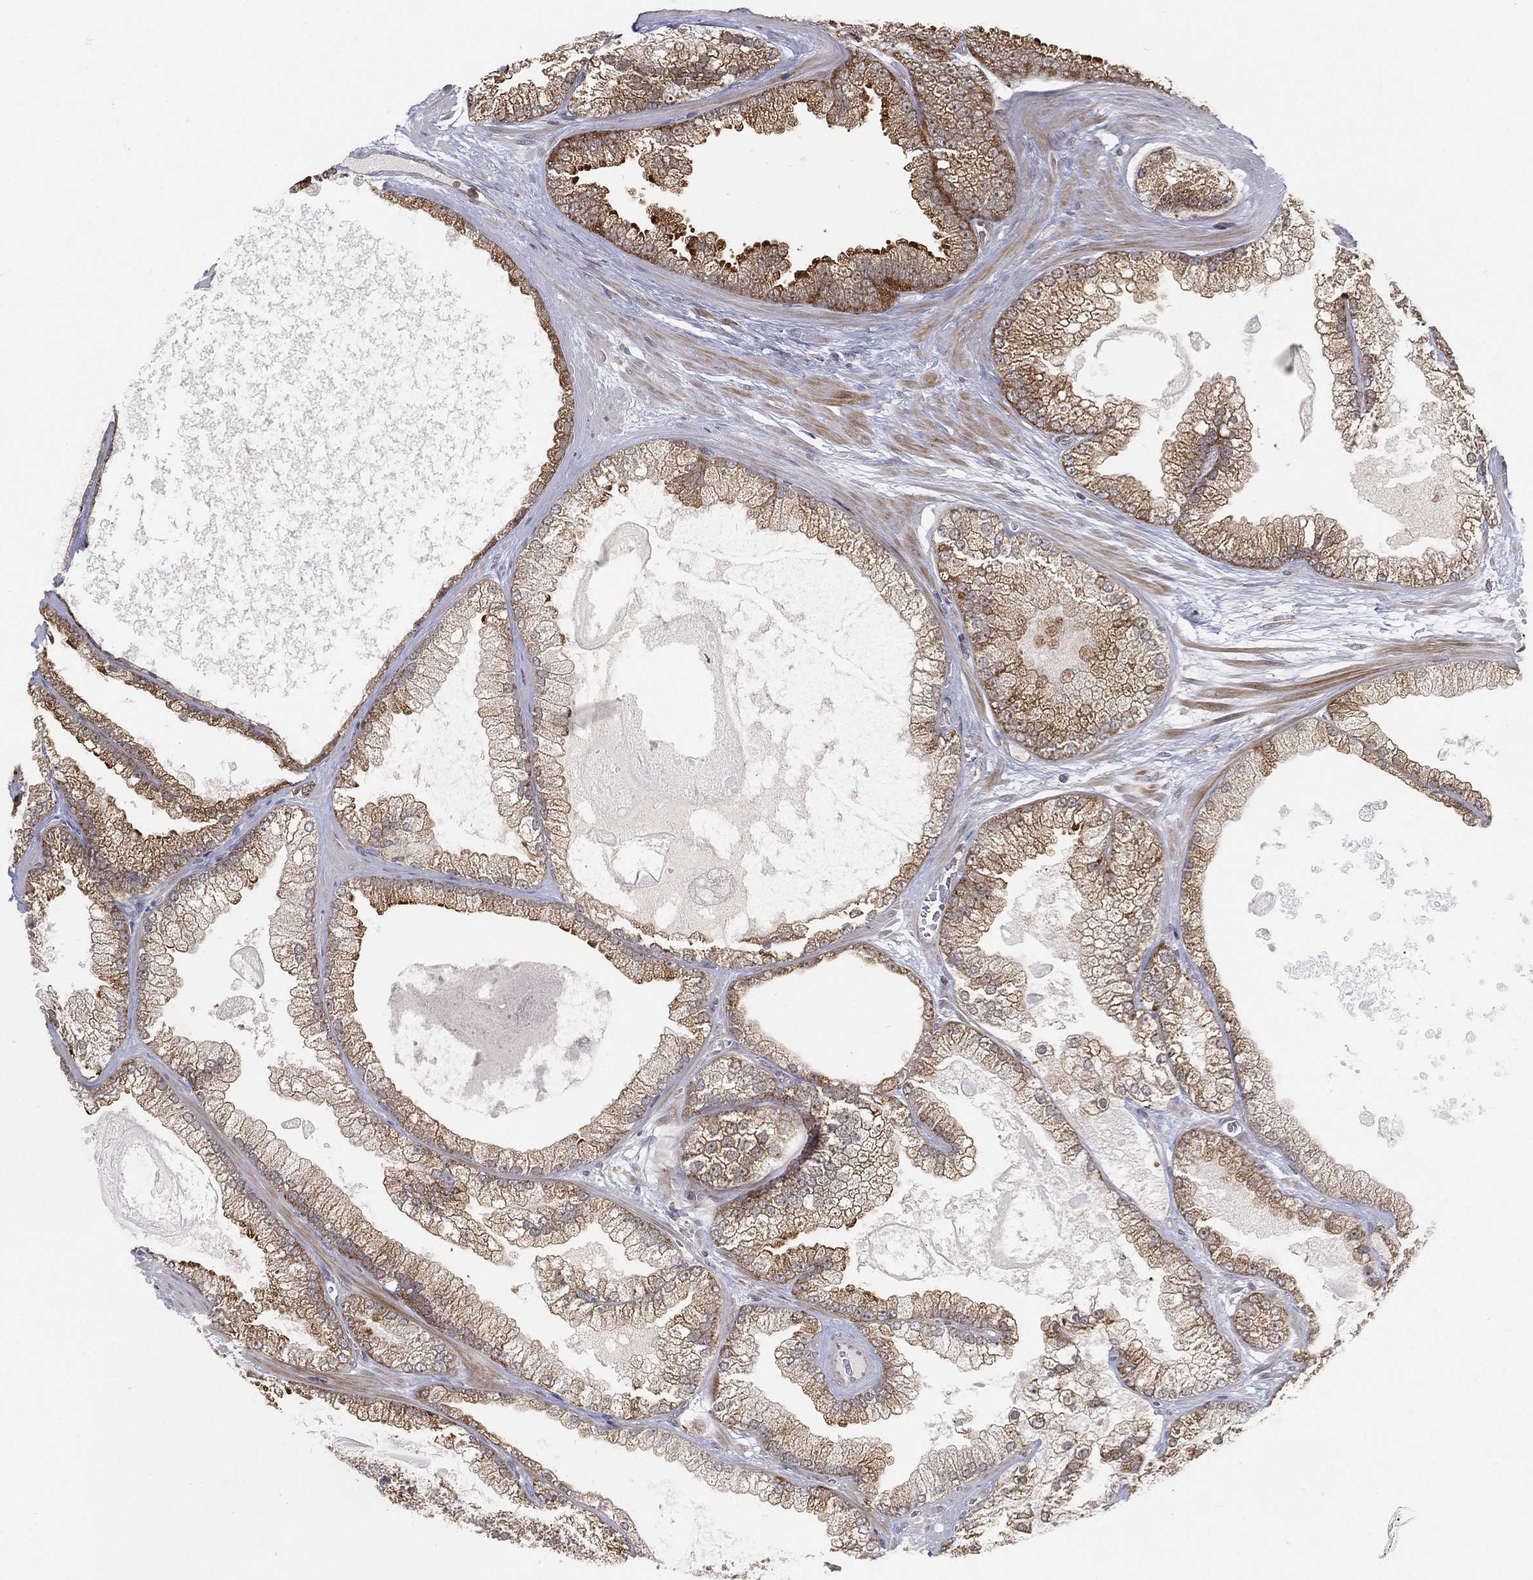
{"staining": {"intensity": "moderate", "quantity": ">75%", "location": "cytoplasmic/membranous"}, "tissue": "prostate cancer", "cell_type": "Tumor cells", "image_type": "cancer", "snomed": [{"axis": "morphology", "description": "Adenocarcinoma, Low grade"}, {"axis": "topography", "description": "Prostate"}], "caption": "Prostate adenocarcinoma (low-grade) stained with a protein marker shows moderate staining in tumor cells.", "gene": "TMTC4", "patient": {"sex": "male", "age": 57}}